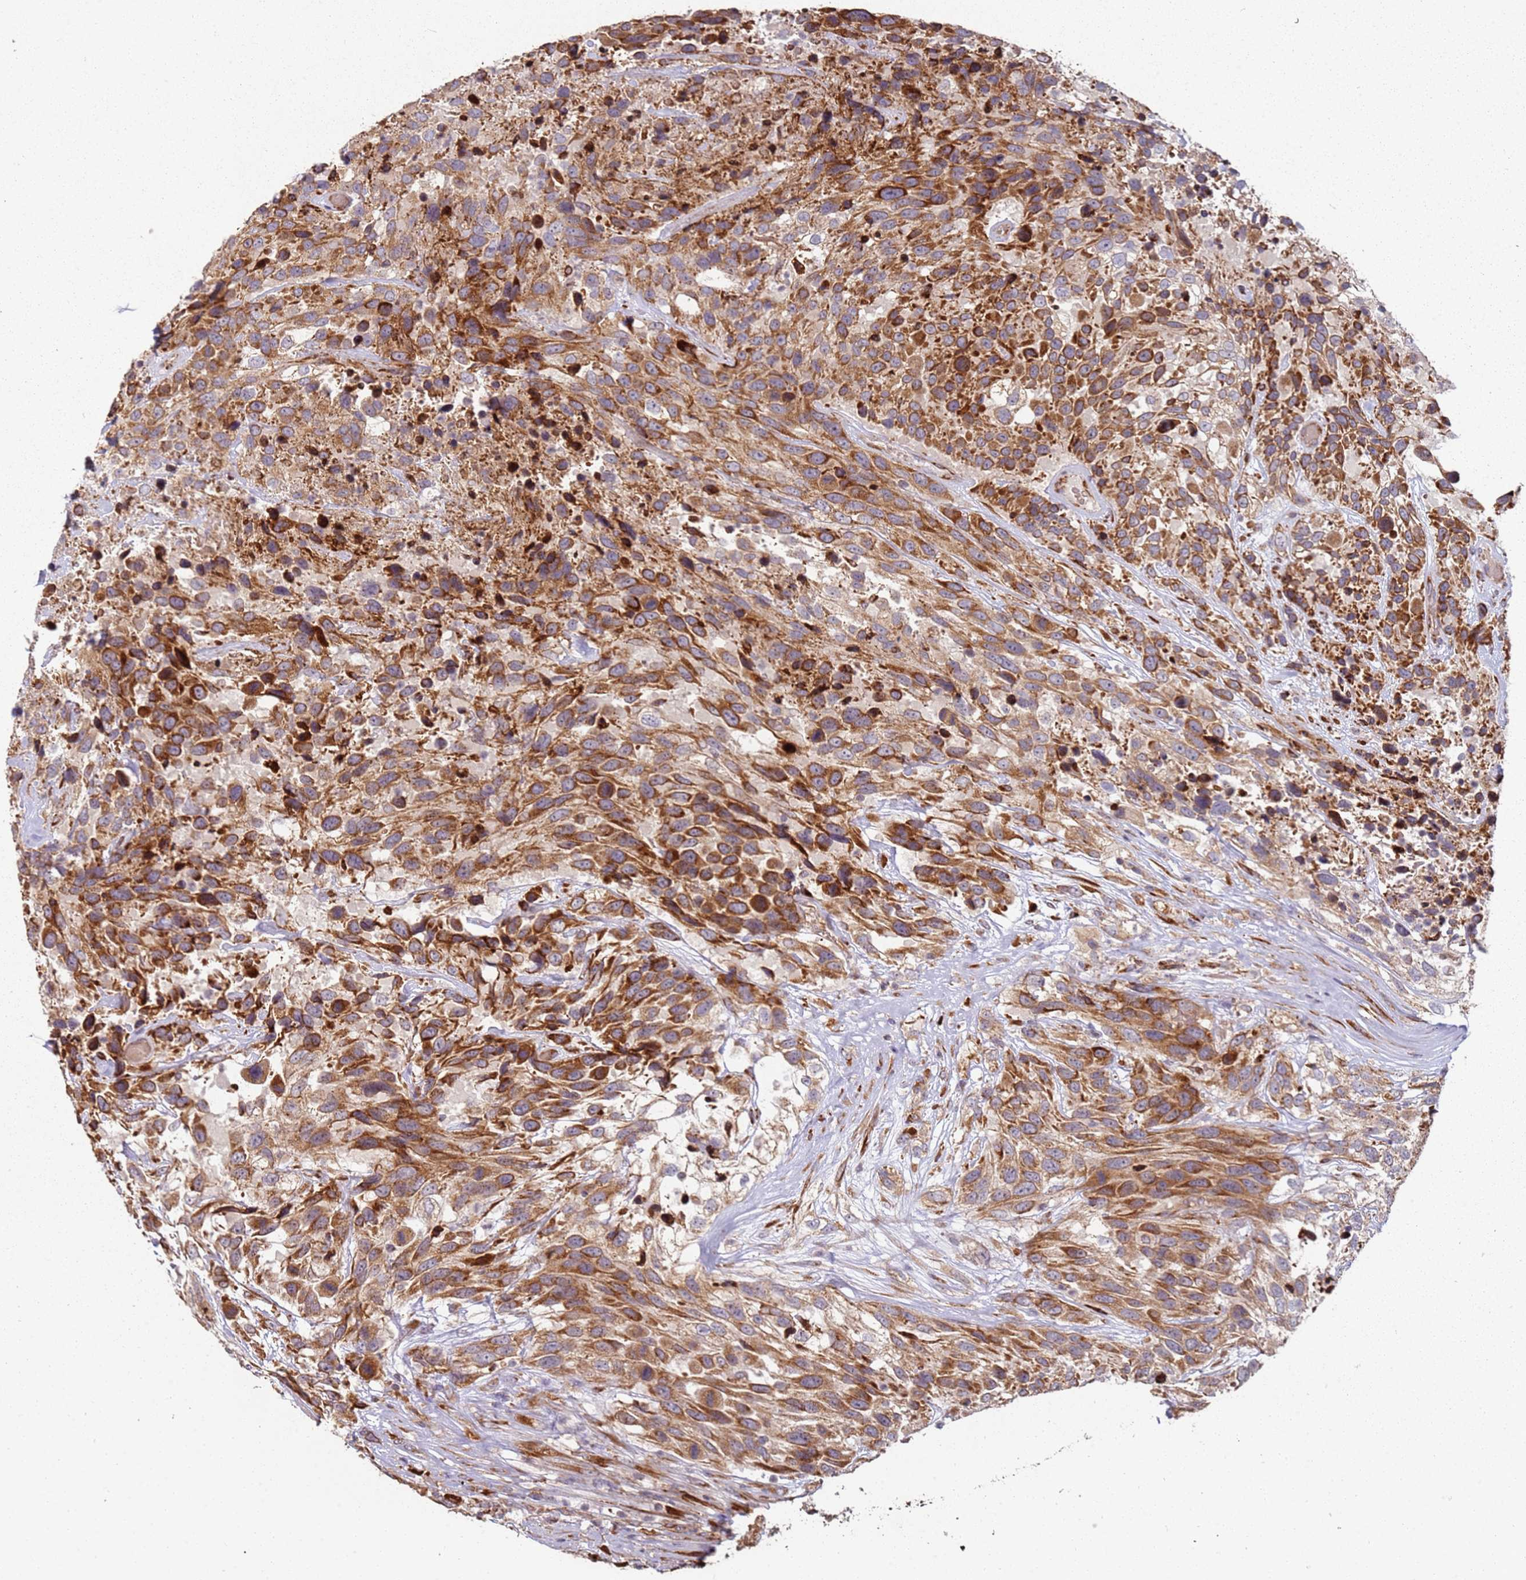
{"staining": {"intensity": "strong", "quantity": ">75%", "location": "cytoplasmic/membranous"}, "tissue": "urothelial cancer", "cell_type": "Tumor cells", "image_type": "cancer", "snomed": [{"axis": "morphology", "description": "Urothelial carcinoma, High grade"}, {"axis": "topography", "description": "Urinary bladder"}], "caption": "Immunohistochemistry micrograph of human urothelial cancer stained for a protein (brown), which demonstrates high levels of strong cytoplasmic/membranous positivity in about >75% of tumor cells.", "gene": "ARFRP1", "patient": {"sex": "female", "age": 70}}